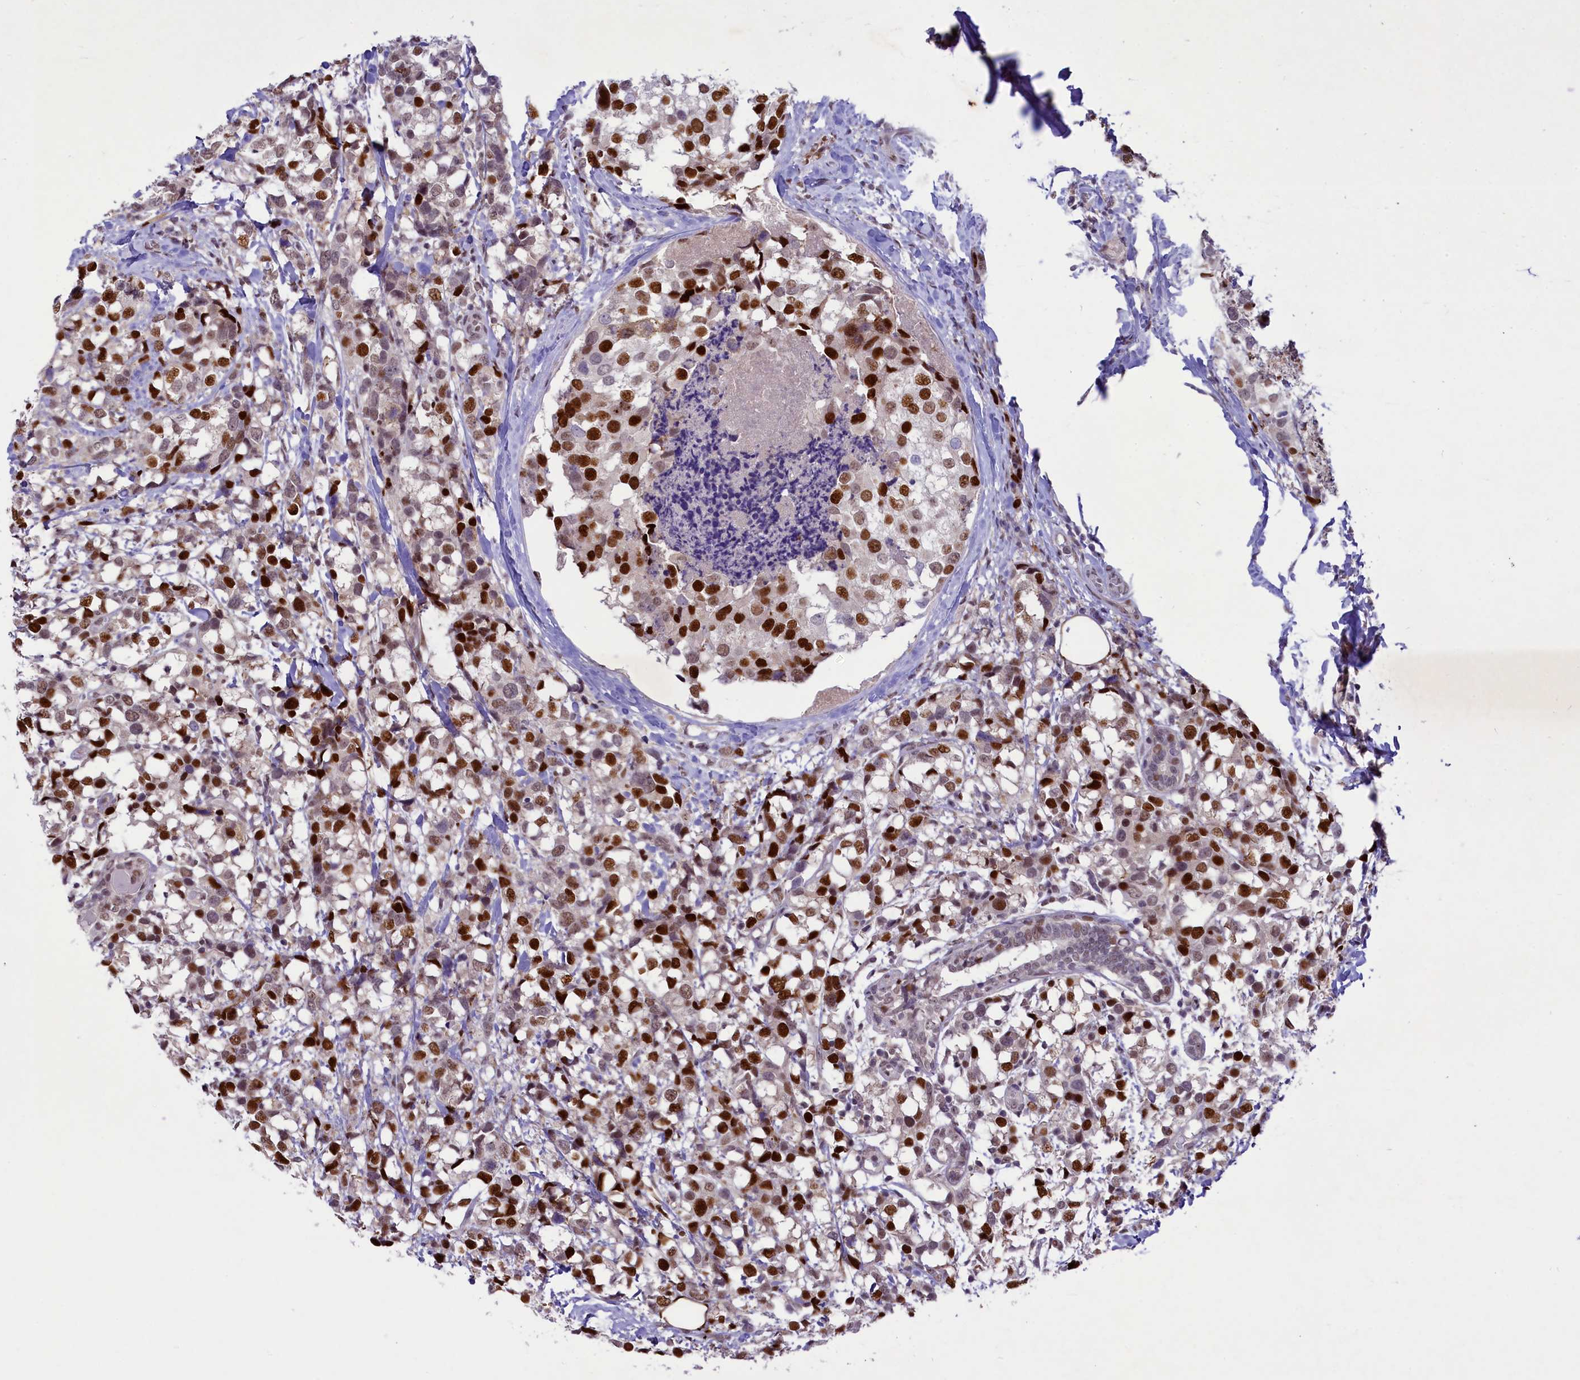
{"staining": {"intensity": "strong", "quantity": "25%-75%", "location": "nuclear"}, "tissue": "breast cancer", "cell_type": "Tumor cells", "image_type": "cancer", "snomed": [{"axis": "morphology", "description": "Lobular carcinoma"}, {"axis": "topography", "description": "Breast"}], "caption": "There is high levels of strong nuclear expression in tumor cells of breast cancer (lobular carcinoma), as demonstrated by immunohistochemical staining (brown color).", "gene": "ANKS3", "patient": {"sex": "female", "age": 59}}